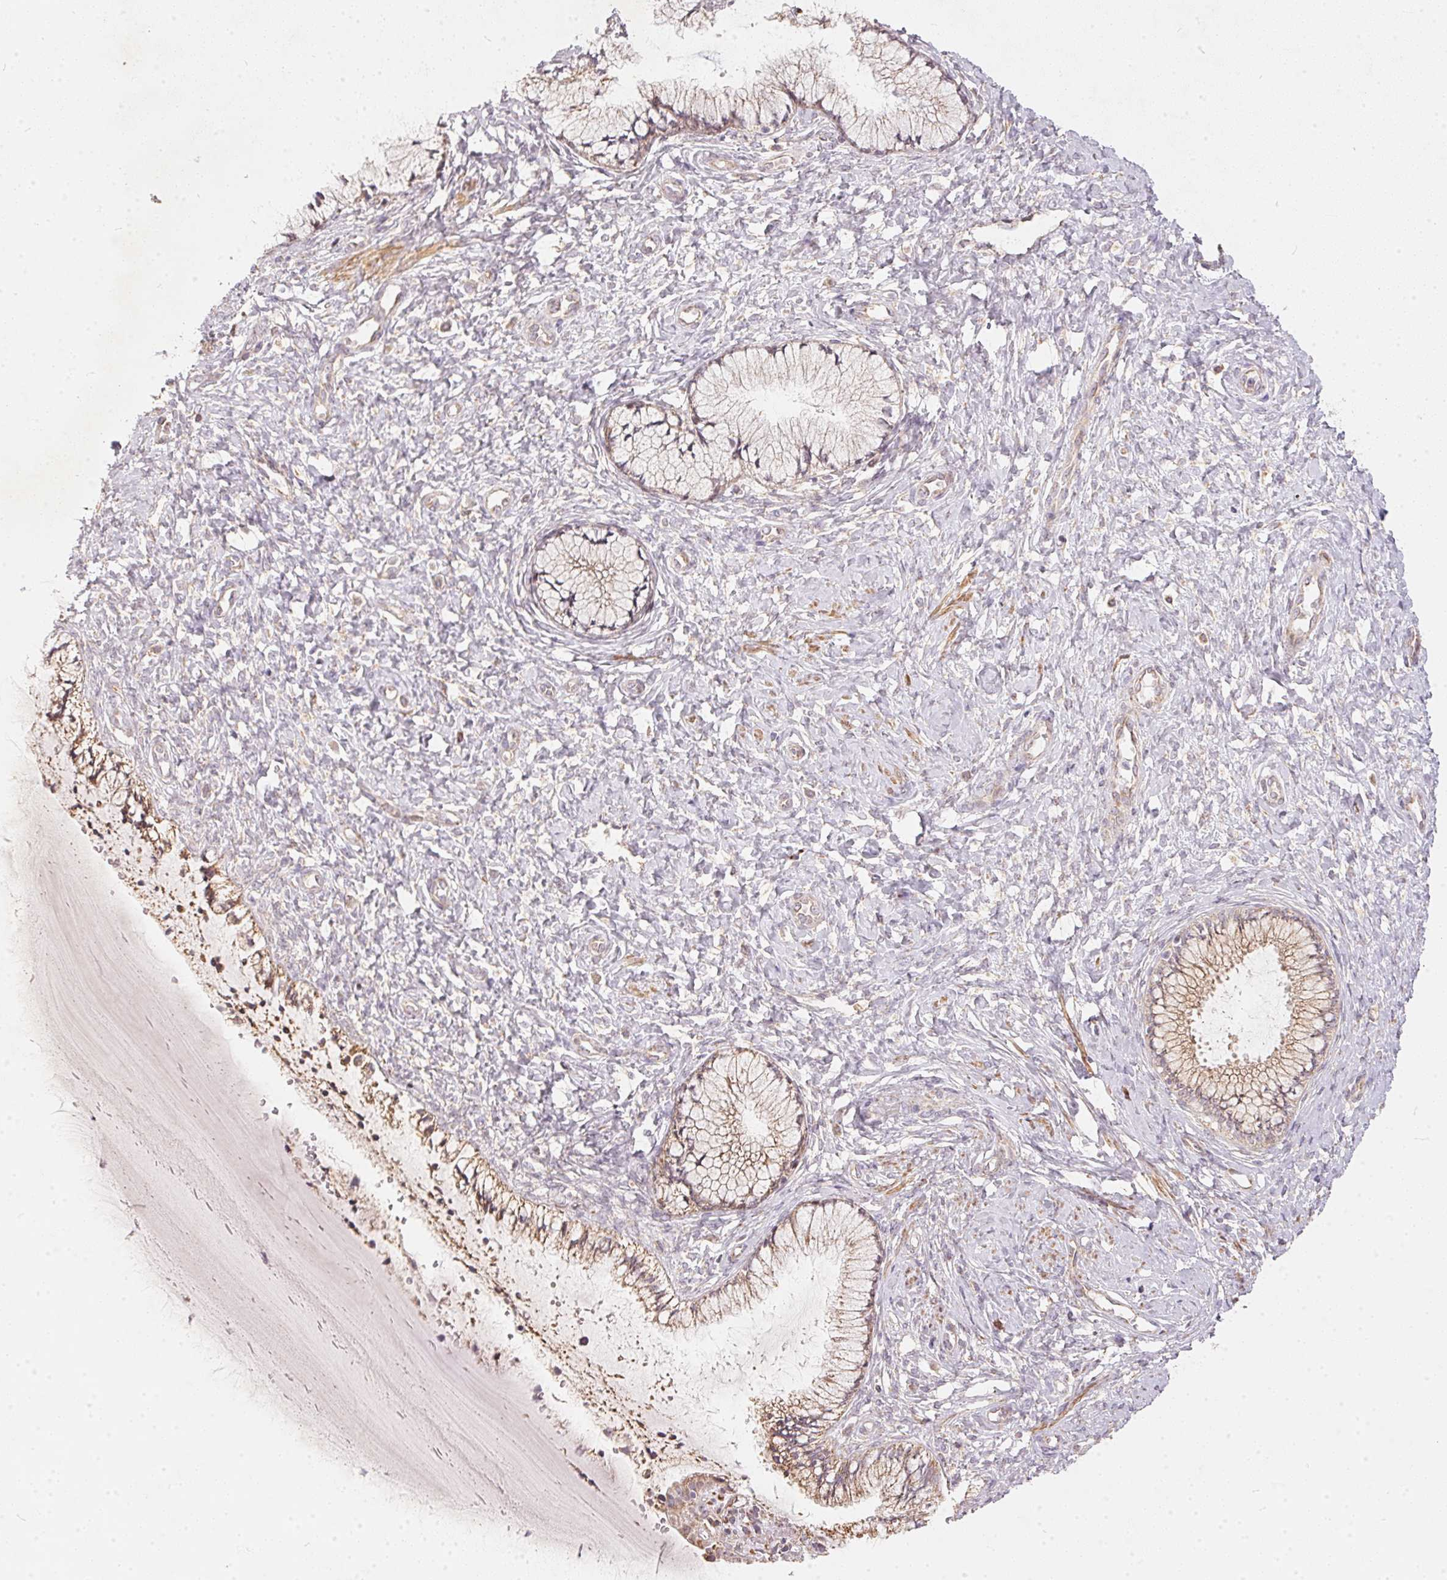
{"staining": {"intensity": "weak", "quantity": ">75%", "location": "cytoplasmic/membranous"}, "tissue": "cervix", "cell_type": "Glandular cells", "image_type": "normal", "snomed": [{"axis": "morphology", "description": "Normal tissue, NOS"}, {"axis": "topography", "description": "Cervix"}], "caption": "A brown stain highlights weak cytoplasmic/membranous staining of a protein in glandular cells of unremarkable human cervix.", "gene": "VWA5B2", "patient": {"sex": "female", "age": 37}}